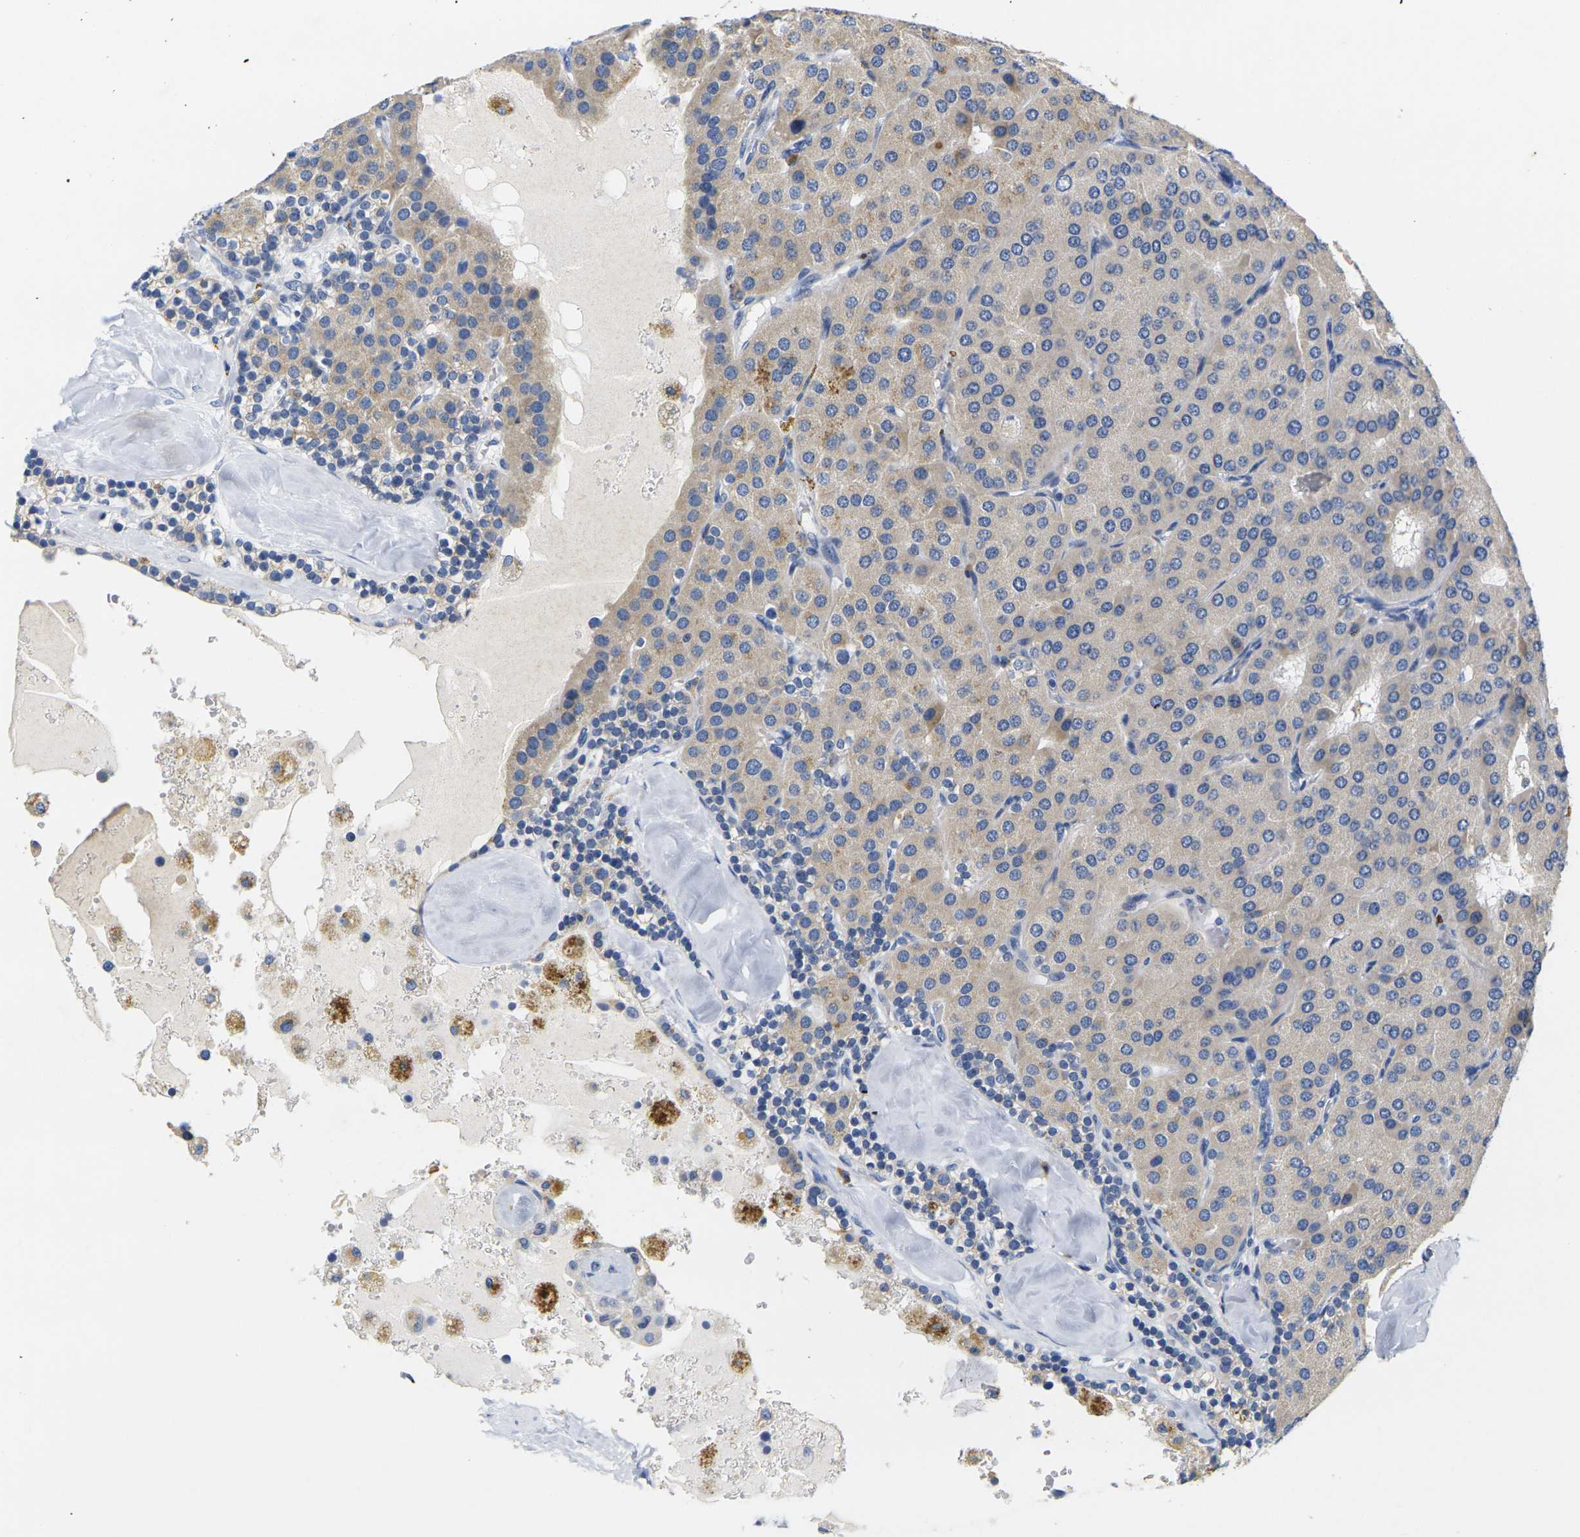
{"staining": {"intensity": "weak", "quantity": ">75%", "location": "cytoplasmic/membranous"}, "tissue": "parathyroid gland", "cell_type": "Glandular cells", "image_type": "normal", "snomed": [{"axis": "morphology", "description": "Normal tissue, NOS"}, {"axis": "morphology", "description": "Adenoma, NOS"}, {"axis": "topography", "description": "Parathyroid gland"}], "caption": "Protein staining by IHC exhibits weak cytoplasmic/membranous expression in about >75% of glandular cells in normal parathyroid gland. Nuclei are stained in blue.", "gene": "NOCT", "patient": {"sex": "female", "age": 86}}